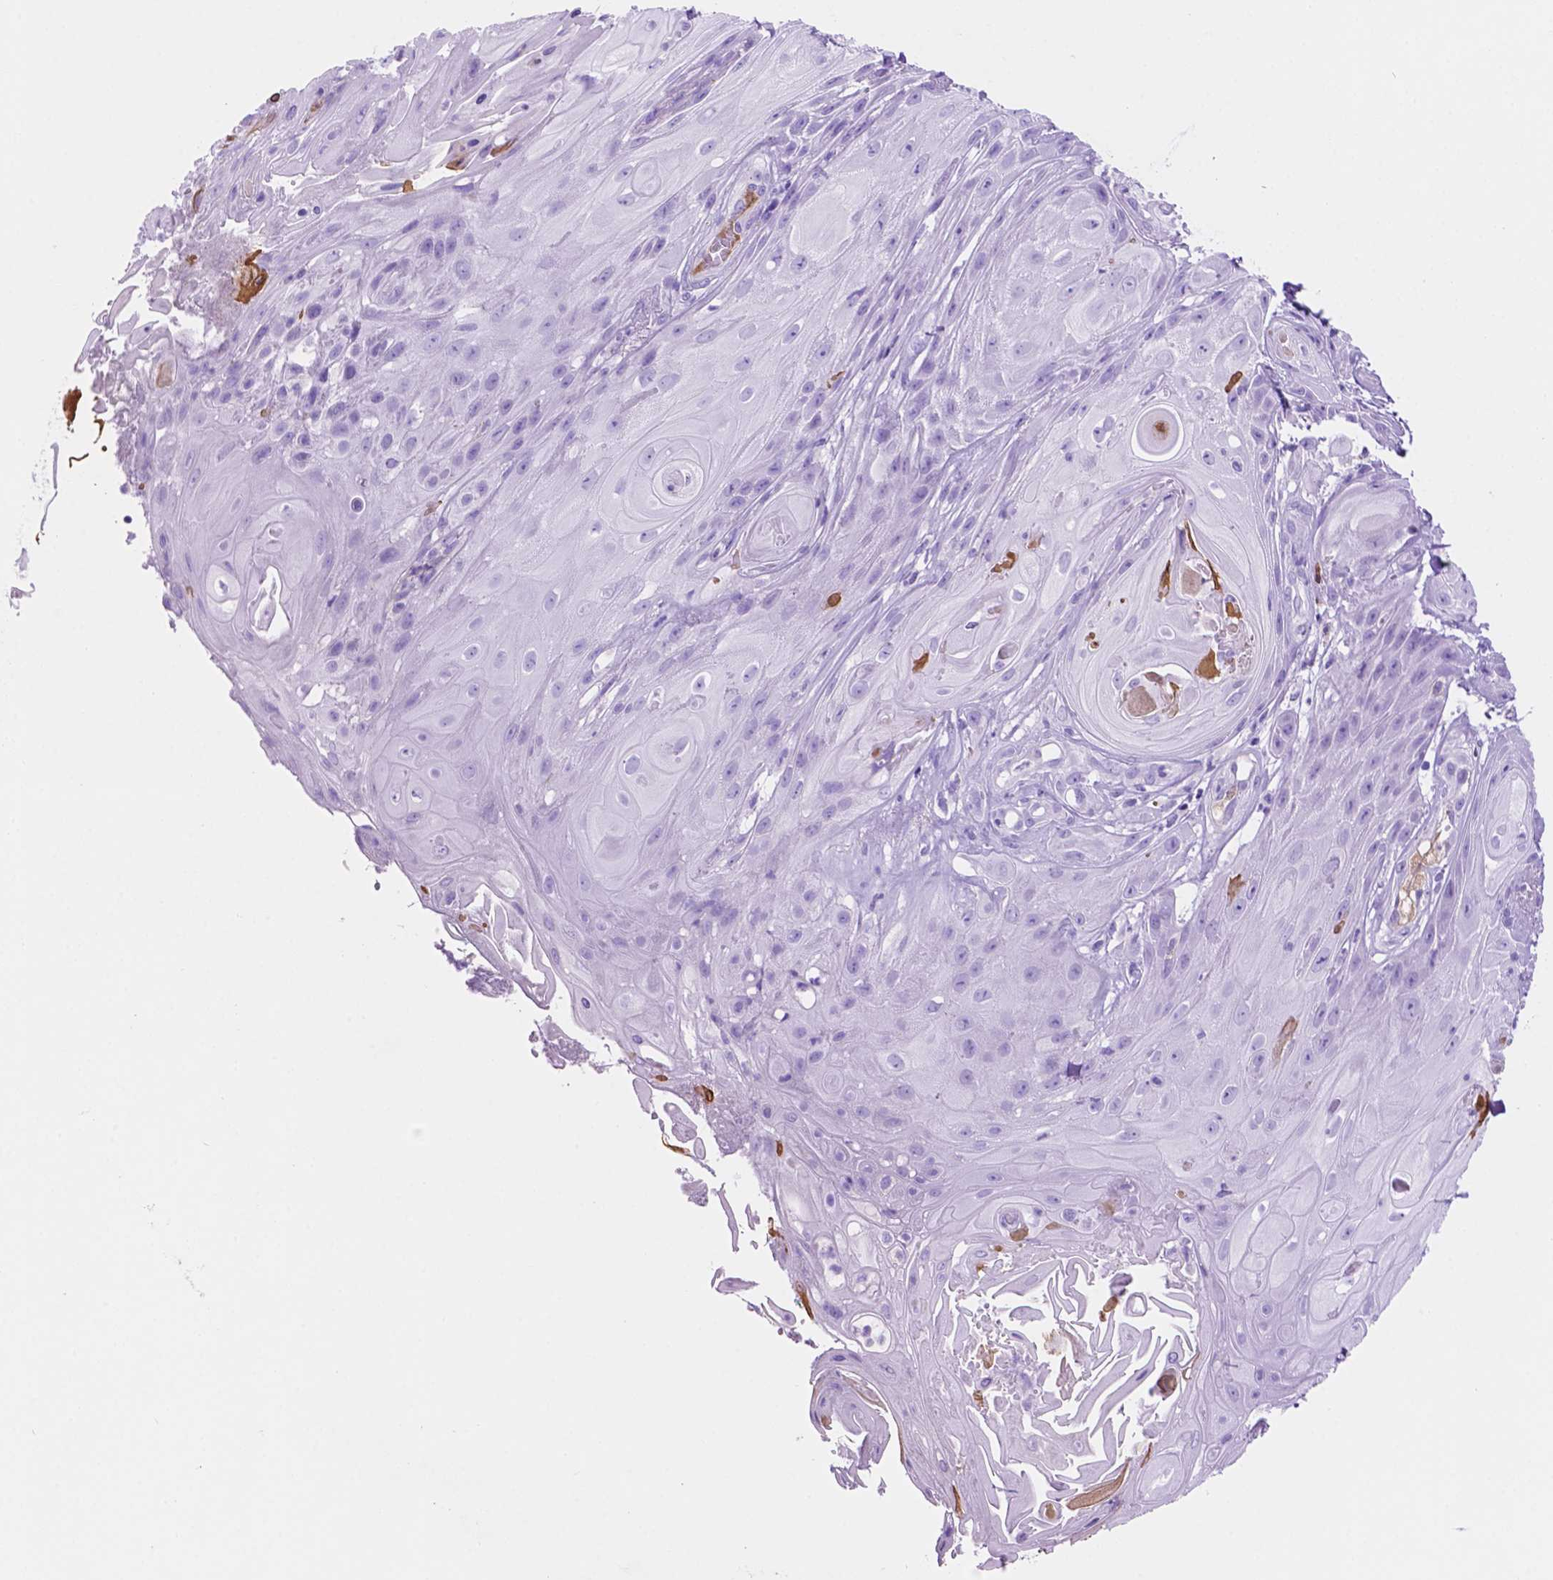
{"staining": {"intensity": "negative", "quantity": "none", "location": "none"}, "tissue": "skin cancer", "cell_type": "Tumor cells", "image_type": "cancer", "snomed": [{"axis": "morphology", "description": "Squamous cell carcinoma, NOS"}, {"axis": "topography", "description": "Skin"}], "caption": "The photomicrograph displays no staining of tumor cells in skin cancer.", "gene": "FOXB2", "patient": {"sex": "male", "age": 62}}